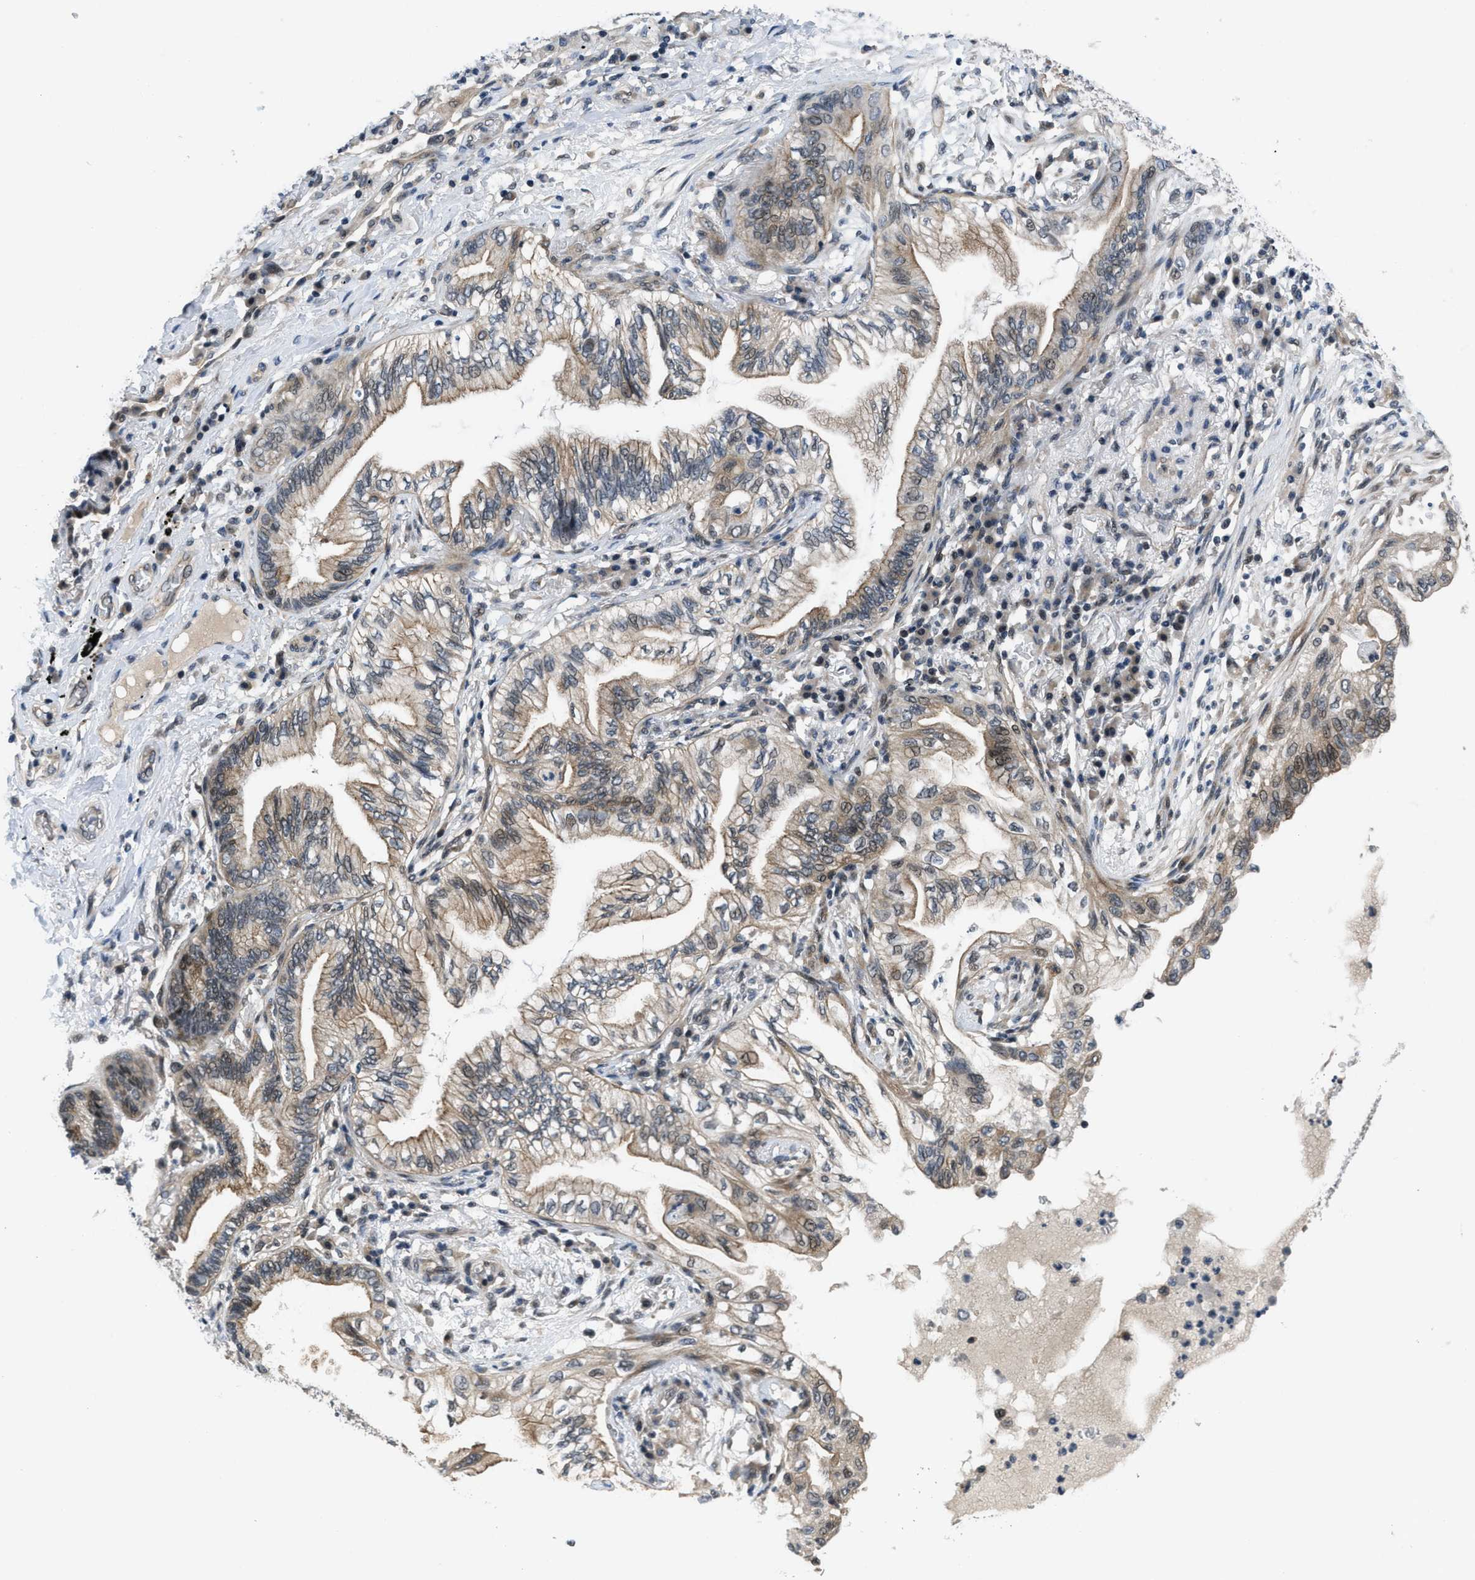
{"staining": {"intensity": "moderate", "quantity": ">75%", "location": "cytoplasmic/membranous,nuclear"}, "tissue": "lung cancer", "cell_type": "Tumor cells", "image_type": "cancer", "snomed": [{"axis": "morphology", "description": "Normal tissue, NOS"}, {"axis": "morphology", "description": "Adenocarcinoma, NOS"}, {"axis": "topography", "description": "Bronchus"}, {"axis": "topography", "description": "Lung"}], "caption": "Lung cancer stained for a protein displays moderate cytoplasmic/membranous and nuclear positivity in tumor cells. The staining is performed using DAB brown chromogen to label protein expression. The nuclei are counter-stained blue using hematoxylin.", "gene": "SETD5", "patient": {"sex": "female", "age": 70}}